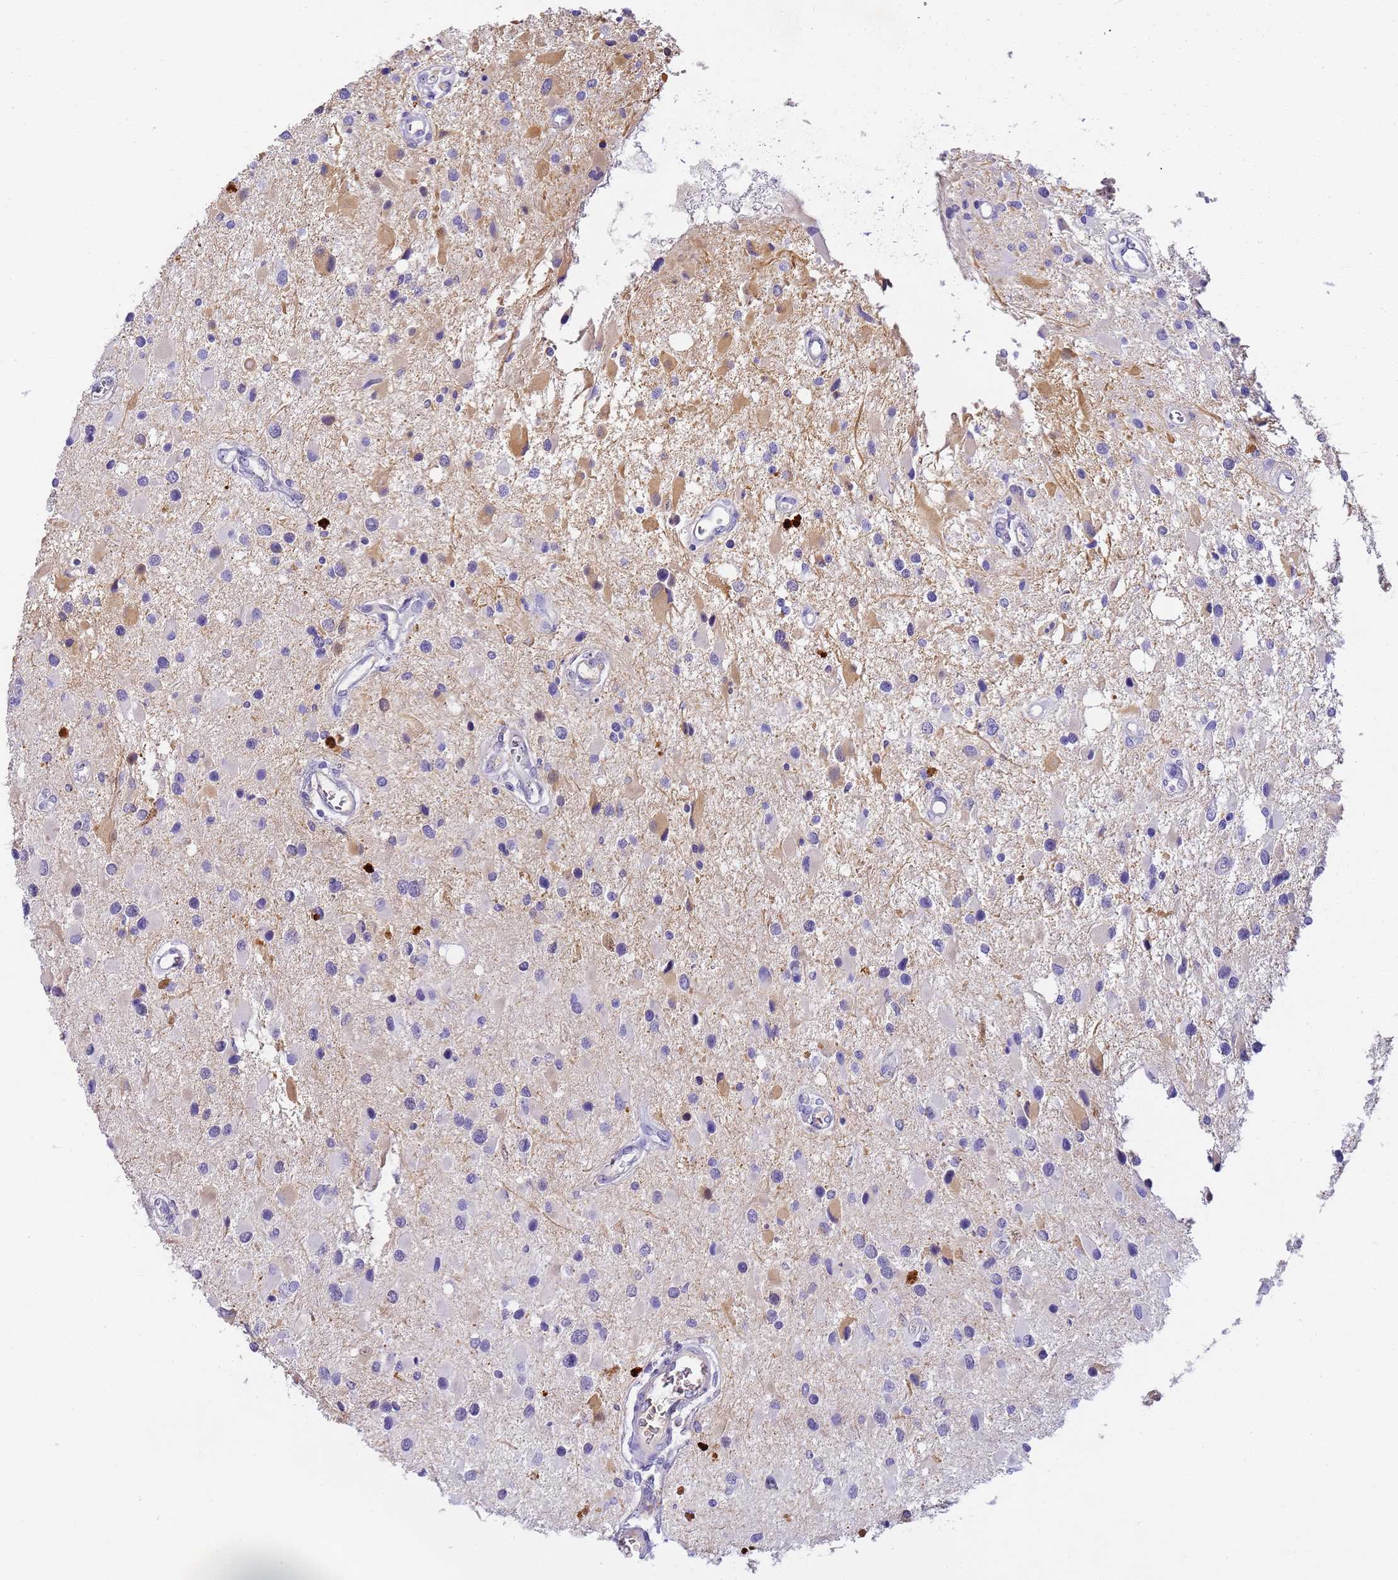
{"staining": {"intensity": "weak", "quantity": "<25%", "location": "cytoplasmic/membranous"}, "tissue": "glioma", "cell_type": "Tumor cells", "image_type": "cancer", "snomed": [{"axis": "morphology", "description": "Glioma, malignant, High grade"}, {"axis": "topography", "description": "Brain"}], "caption": "DAB (3,3'-diaminobenzidine) immunohistochemical staining of human glioma demonstrates no significant staining in tumor cells.", "gene": "CFHR2", "patient": {"sex": "male", "age": 53}}